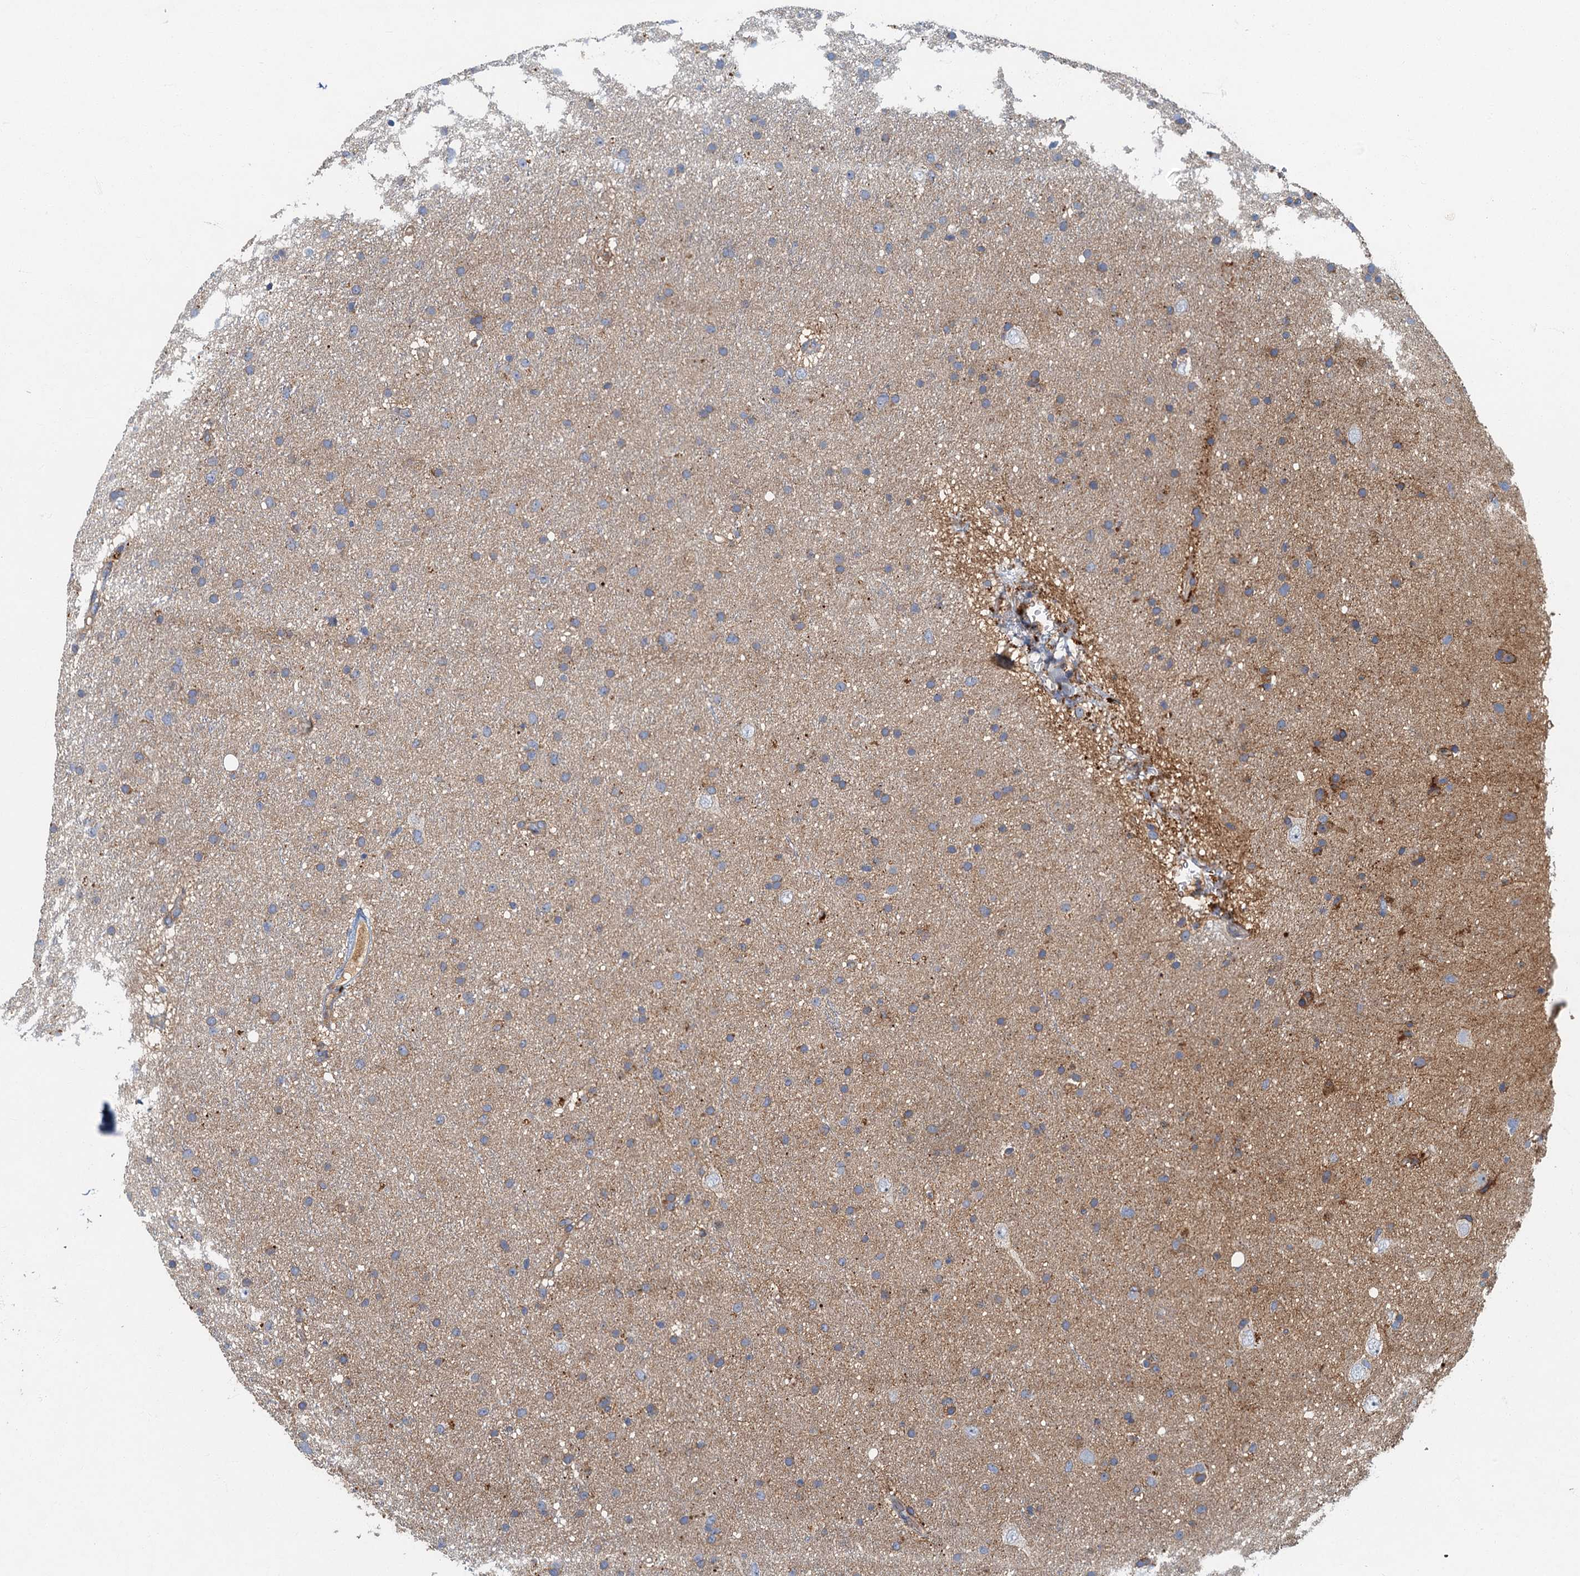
{"staining": {"intensity": "moderate", "quantity": "<25%", "location": "cytoplasmic/membranous"}, "tissue": "glioma", "cell_type": "Tumor cells", "image_type": "cancer", "snomed": [{"axis": "morphology", "description": "Glioma, malignant, Low grade"}, {"axis": "topography", "description": "Cerebral cortex"}], "caption": "This image shows glioma stained with immunohistochemistry to label a protein in brown. The cytoplasmic/membranous of tumor cells show moderate positivity for the protein. Nuclei are counter-stained blue.", "gene": "SPDYC", "patient": {"sex": "female", "age": 39}}